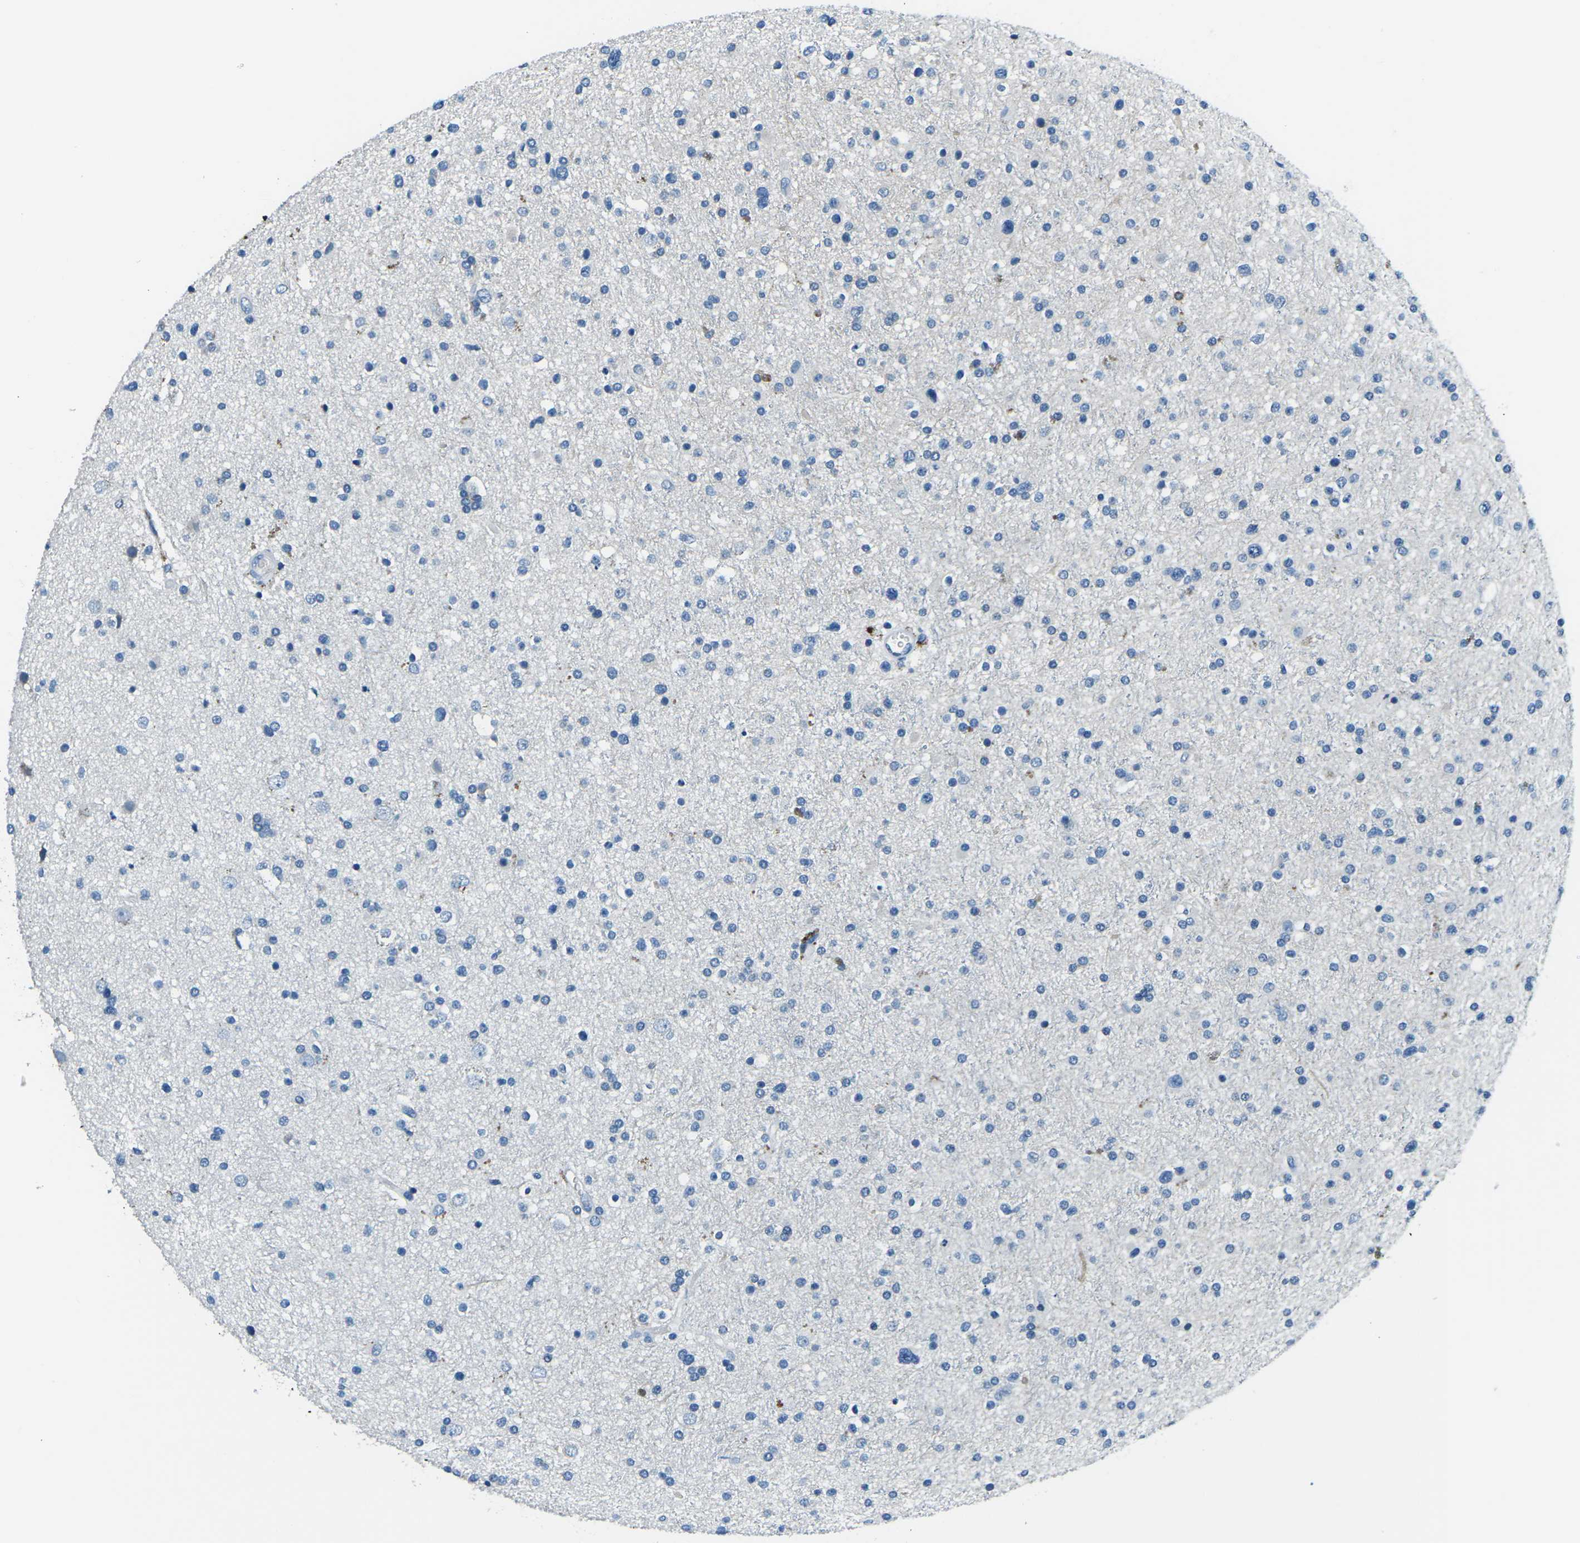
{"staining": {"intensity": "negative", "quantity": "none", "location": "none"}, "tissue": "glioma", "cell_type": "Tumor cells", "image_type": "cancer", "snomed": [{"axis": "morphology", "description": "Glioma, malignant, High grade"}, {"axis": "topography", "description": "Brain"}], "caption": "Malignant glioma (high-grade) stained for a protein using IHC exhibits no staining tumor cells.", "gene": "CD1D", "patient": {"sex": "male", "age": 33}}